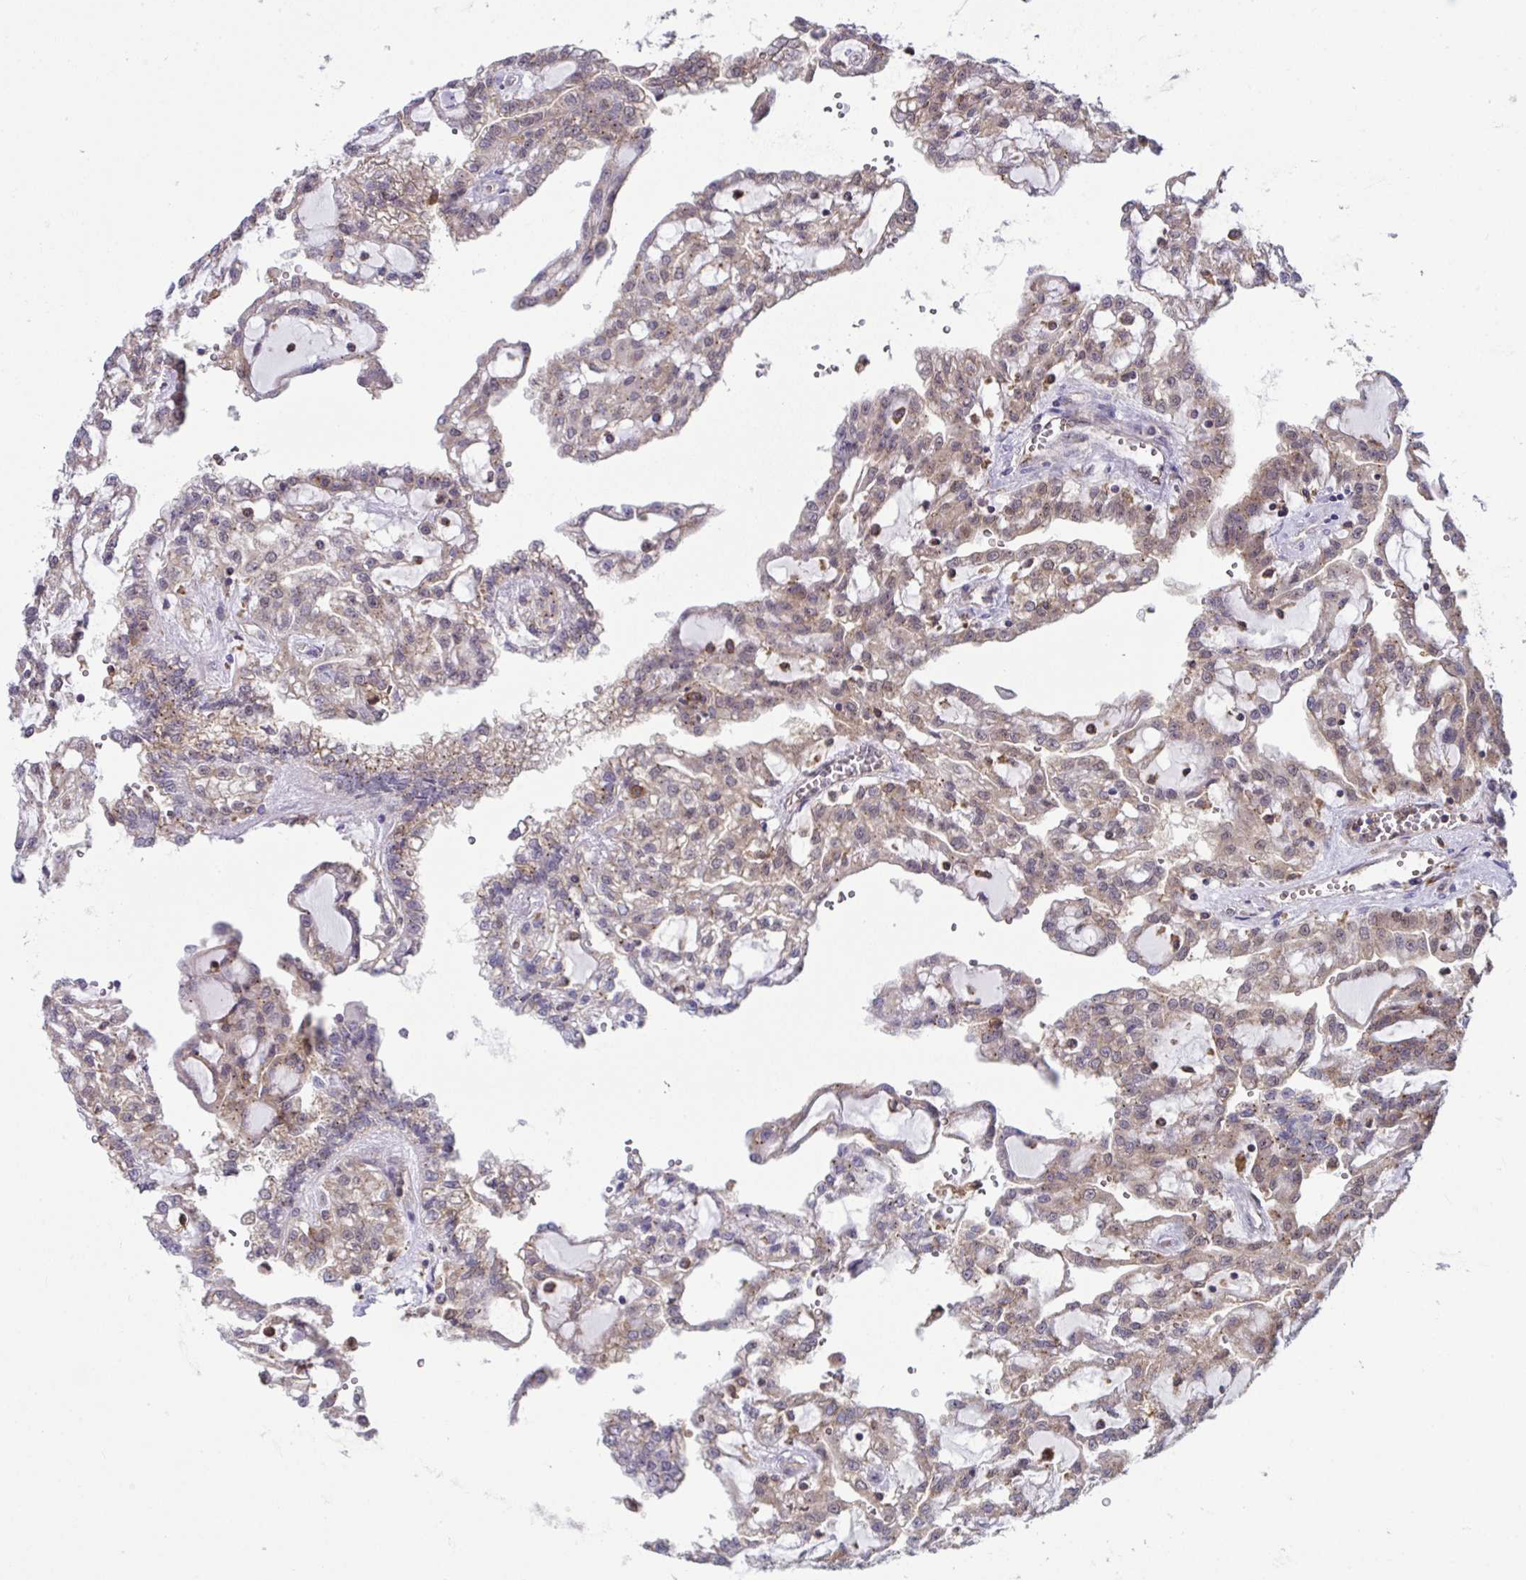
{"staining": {"intensity": "weak", "quantity": "25%-75%", "location": "cytoplasmic/membranous,nuclear"}, "tissue": "renal cancer", "cell_type": "Tumor cells", "image_type": "cancer", "snomed": [{"axis": "morphology", "description": "Adenocarcinoma, NOS"}, {"axis": "topography", "description": "Kidney"}], "caption": "Immunohistochemical staining of renal cancer (adenocarcinoma) displays low levels of weak cytoplasmic/membranous and nuclear staining in about 25%-75% of tumor cells.", "gene": "ALDH16A1", "patient": {"sex": "male", "age": 63}}